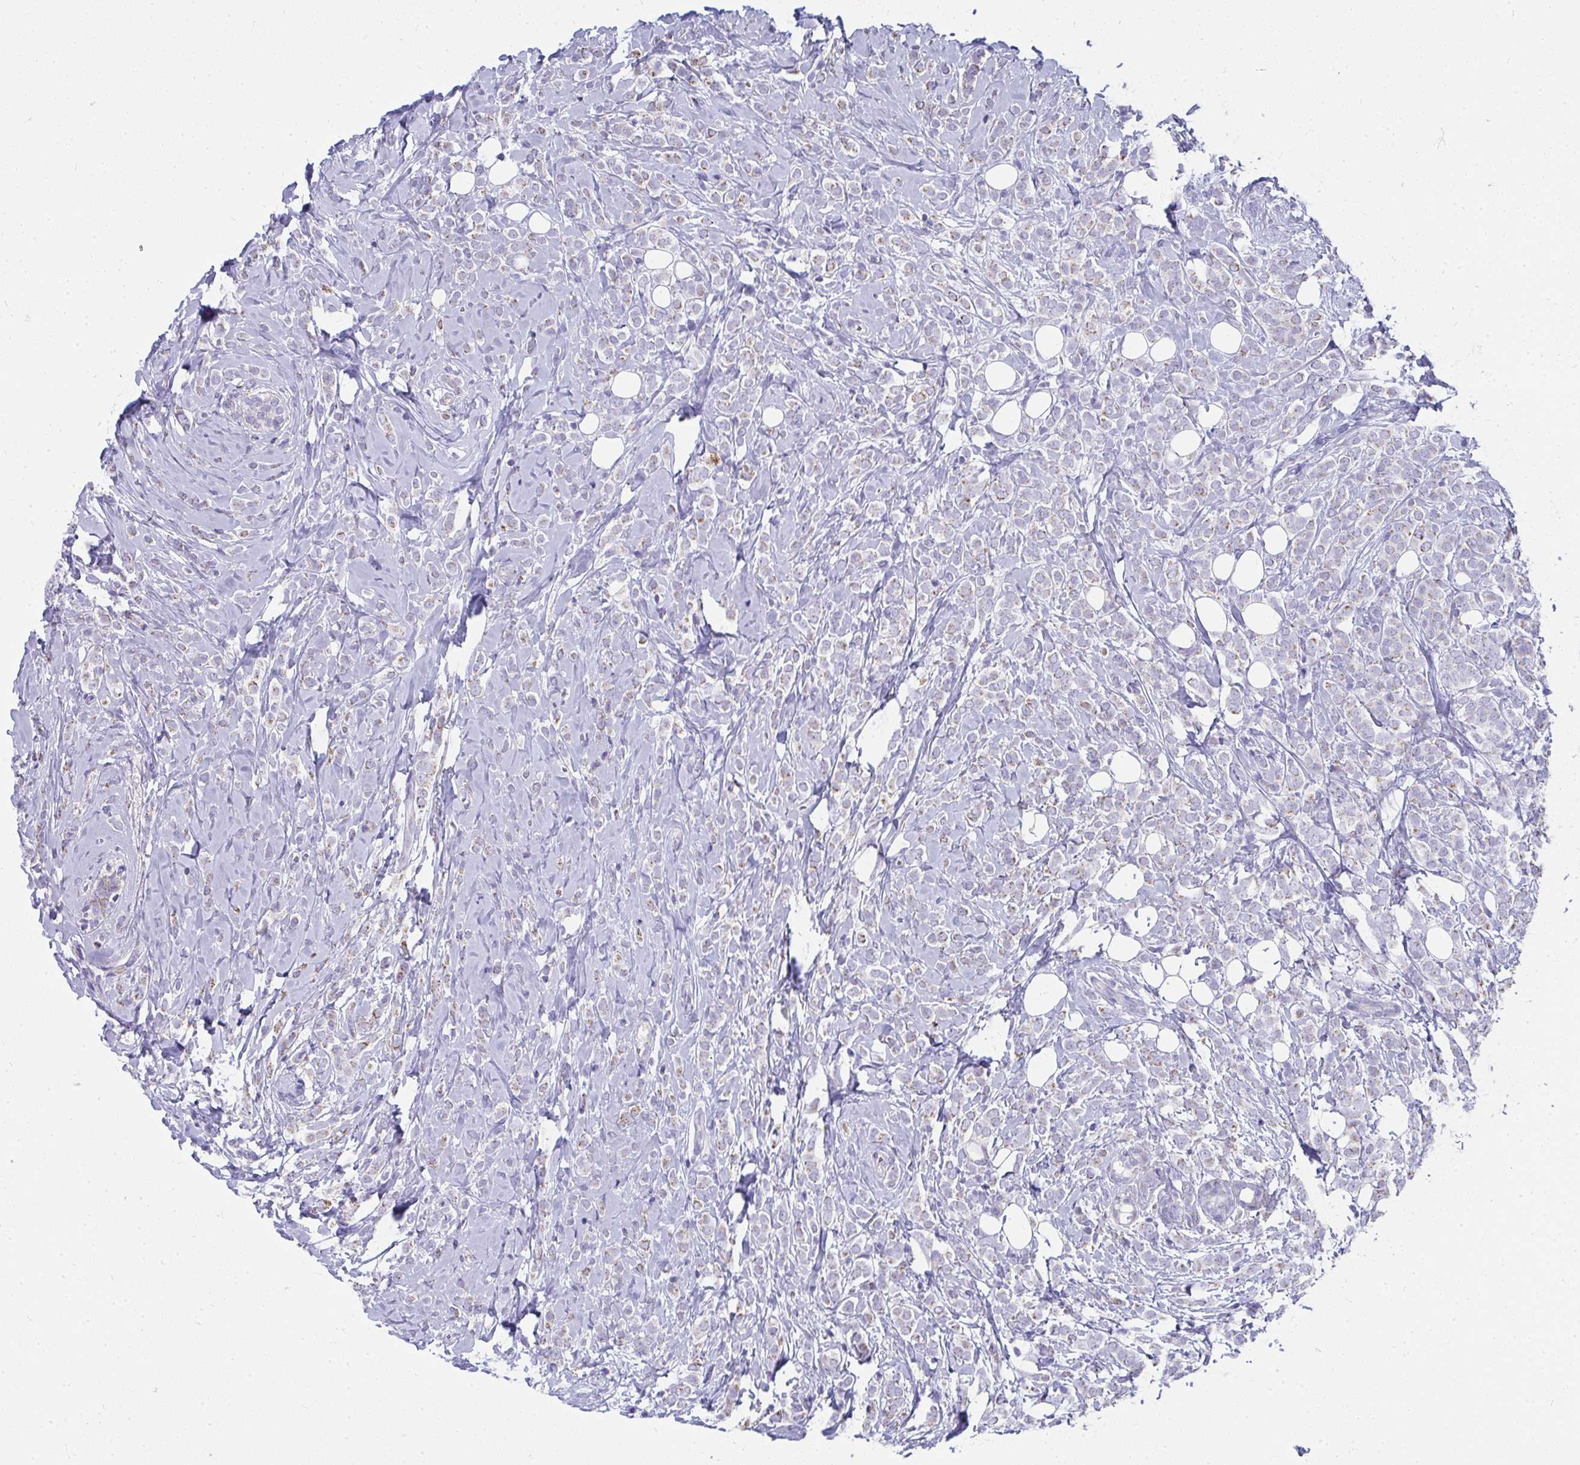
{"staining": {"intensity": "negative", "quantity": "none", "location": "none"}, "tissue": "breast cancer", "cell_type": "Tumor cells", "image_type": "cancer", "snomed": [{"axis": "morphology", "description": "Lobular carcinoma"}, {"axis": "topography", "description": "Breast"}], "caption": "A histopathology image of lobular carcinoma (breast) stained for a protein displays no brown staining in tumor cells.", "gene": "SLC6A1", "patient": {"sex": "female", "age": 49}}